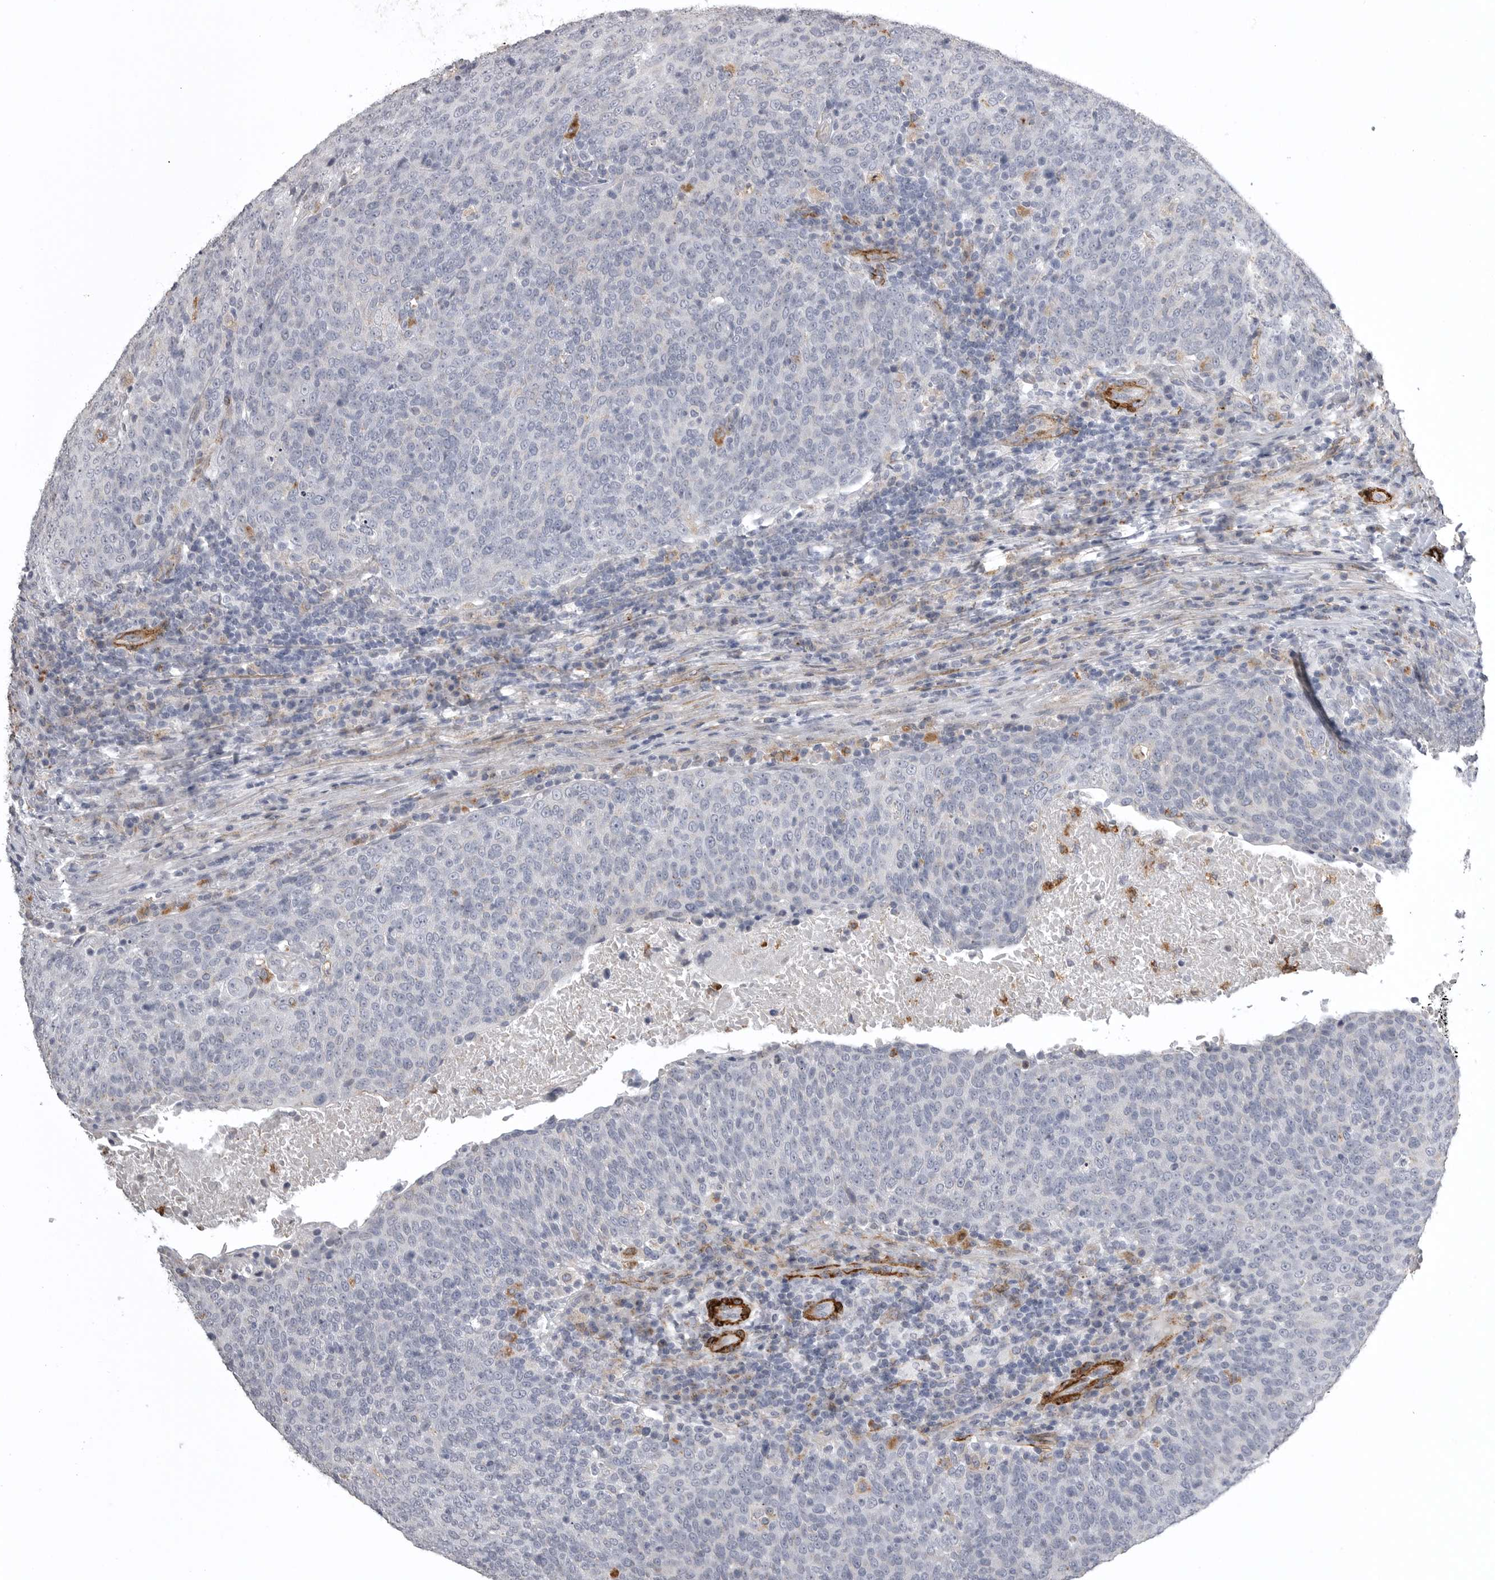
{"staining": {"intensity": "negative", "quantity": "none", "location": "none"}, "tissue": "head and neck cancer", "cell_type": "Tumor cells", "image_type": "cancer", "snomed": [{"axis": "morphology", "description": "Squamous cell carcinoma, NOS"}, {"axis": "morphology", "description": "Squamous cell carcinoma, metastatic, NOS"}, {"axis": "topography", "description": "Lymph node"}, {"axis": "topography", "description": "Head-Neck"}], "caption": "Tumor cells show no significant protein staining in metastatic squamous cell carcinoma (head and neck).", "gene": "AOC3", "patient": {"sex": "male", "age": 62}}